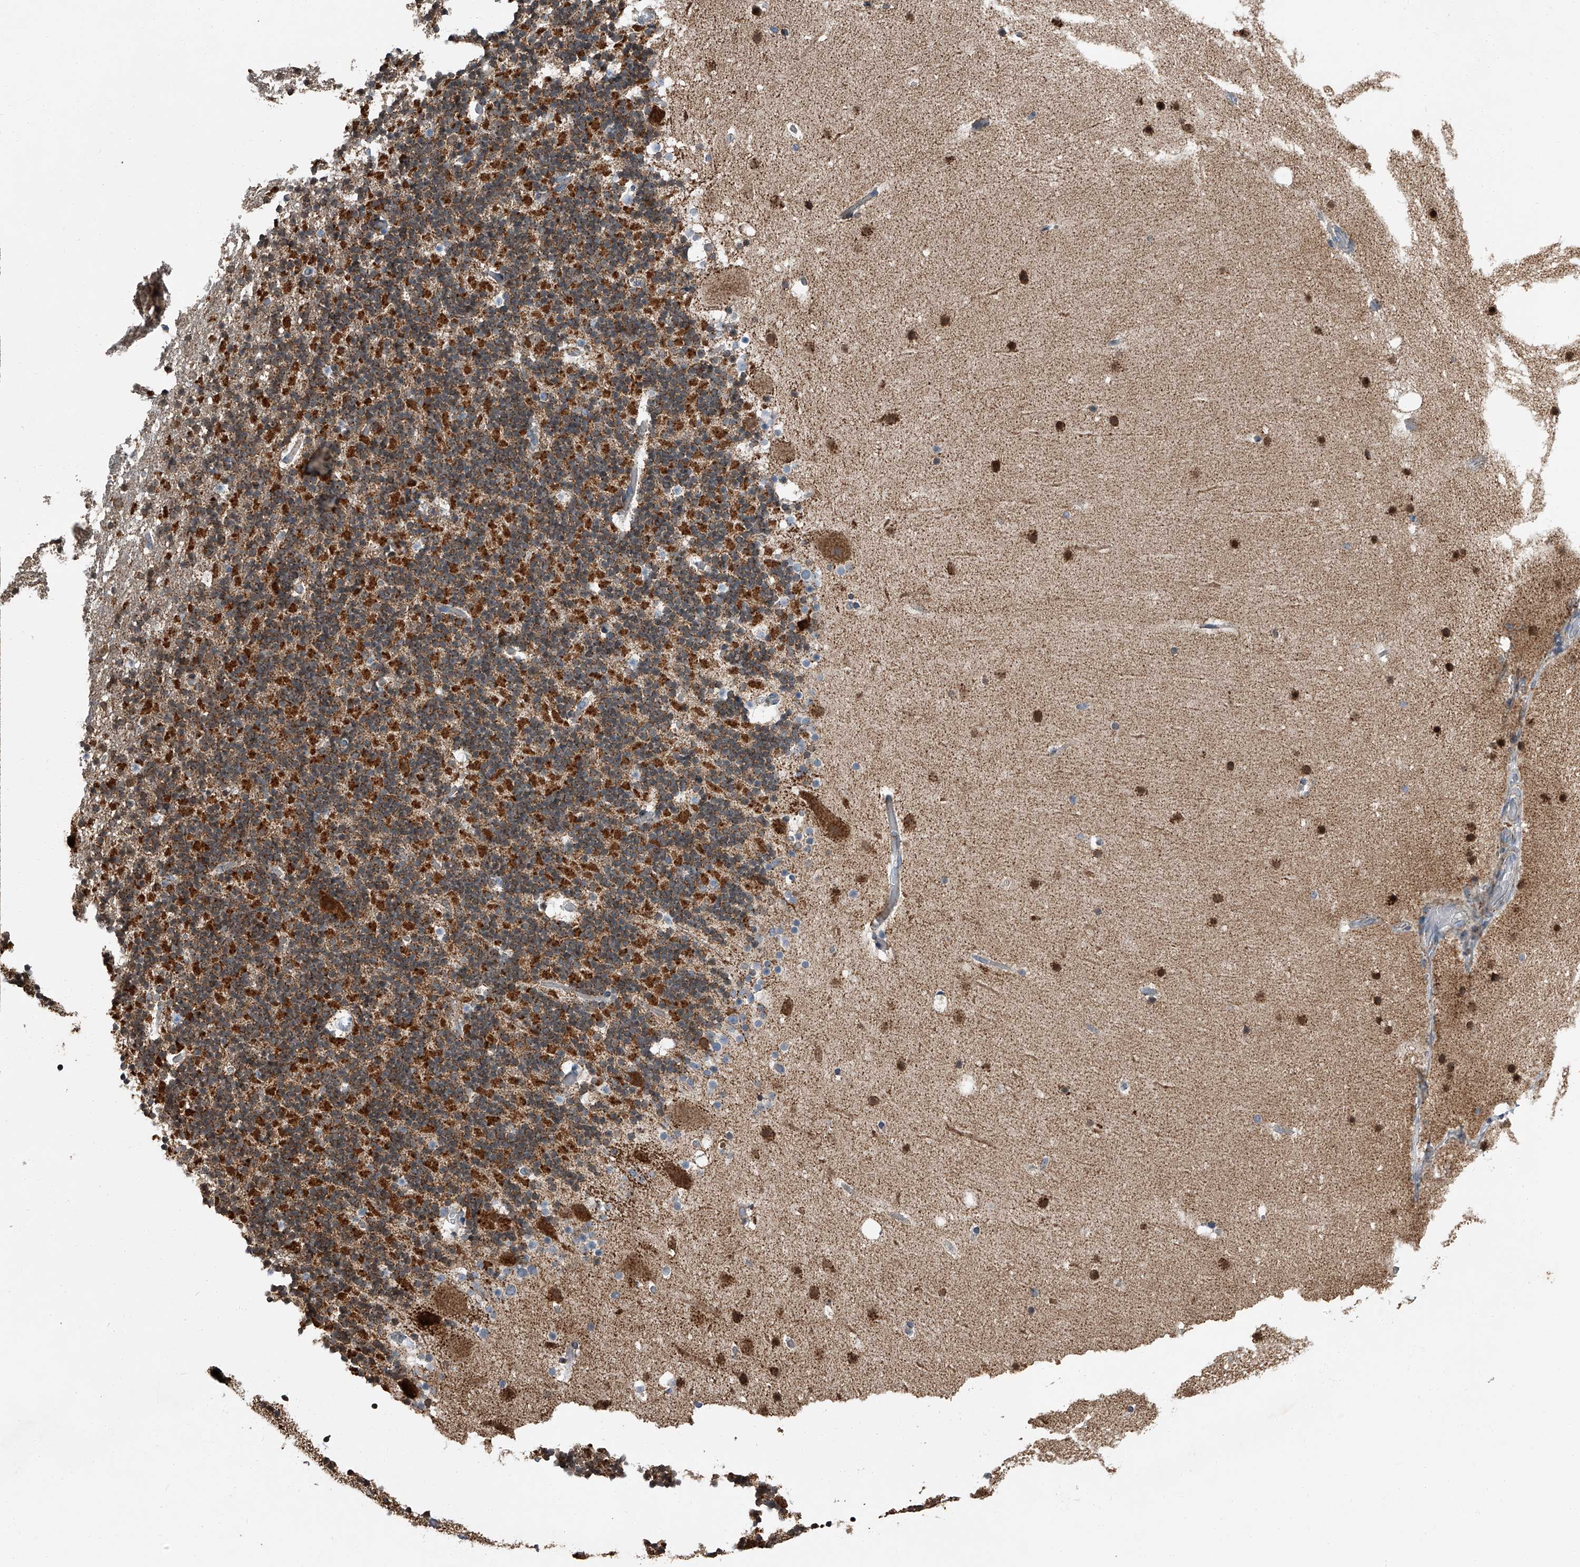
{"staining": {"intensity": "strong", "quantity": "25%-75%", "location": "cytoplasmic/membranous"}, "tissue": "cerebellum", "cell_type": "Cells in granular layer", "image_type": "normal", "snomed": [{"axis": "morphology", "description": "Normal tissue, NOS"}, {"axis": "topography", "description": "Cerebellum"}], "caption": "Cerebellum stained with DAB IHC exhibits high levels of strong cytoplasmic/membranous expression in approximately 25%-75% of cells in granular layer.", "gene": "CHRNA7", "patient": {"sex": "male", "age": 57}}